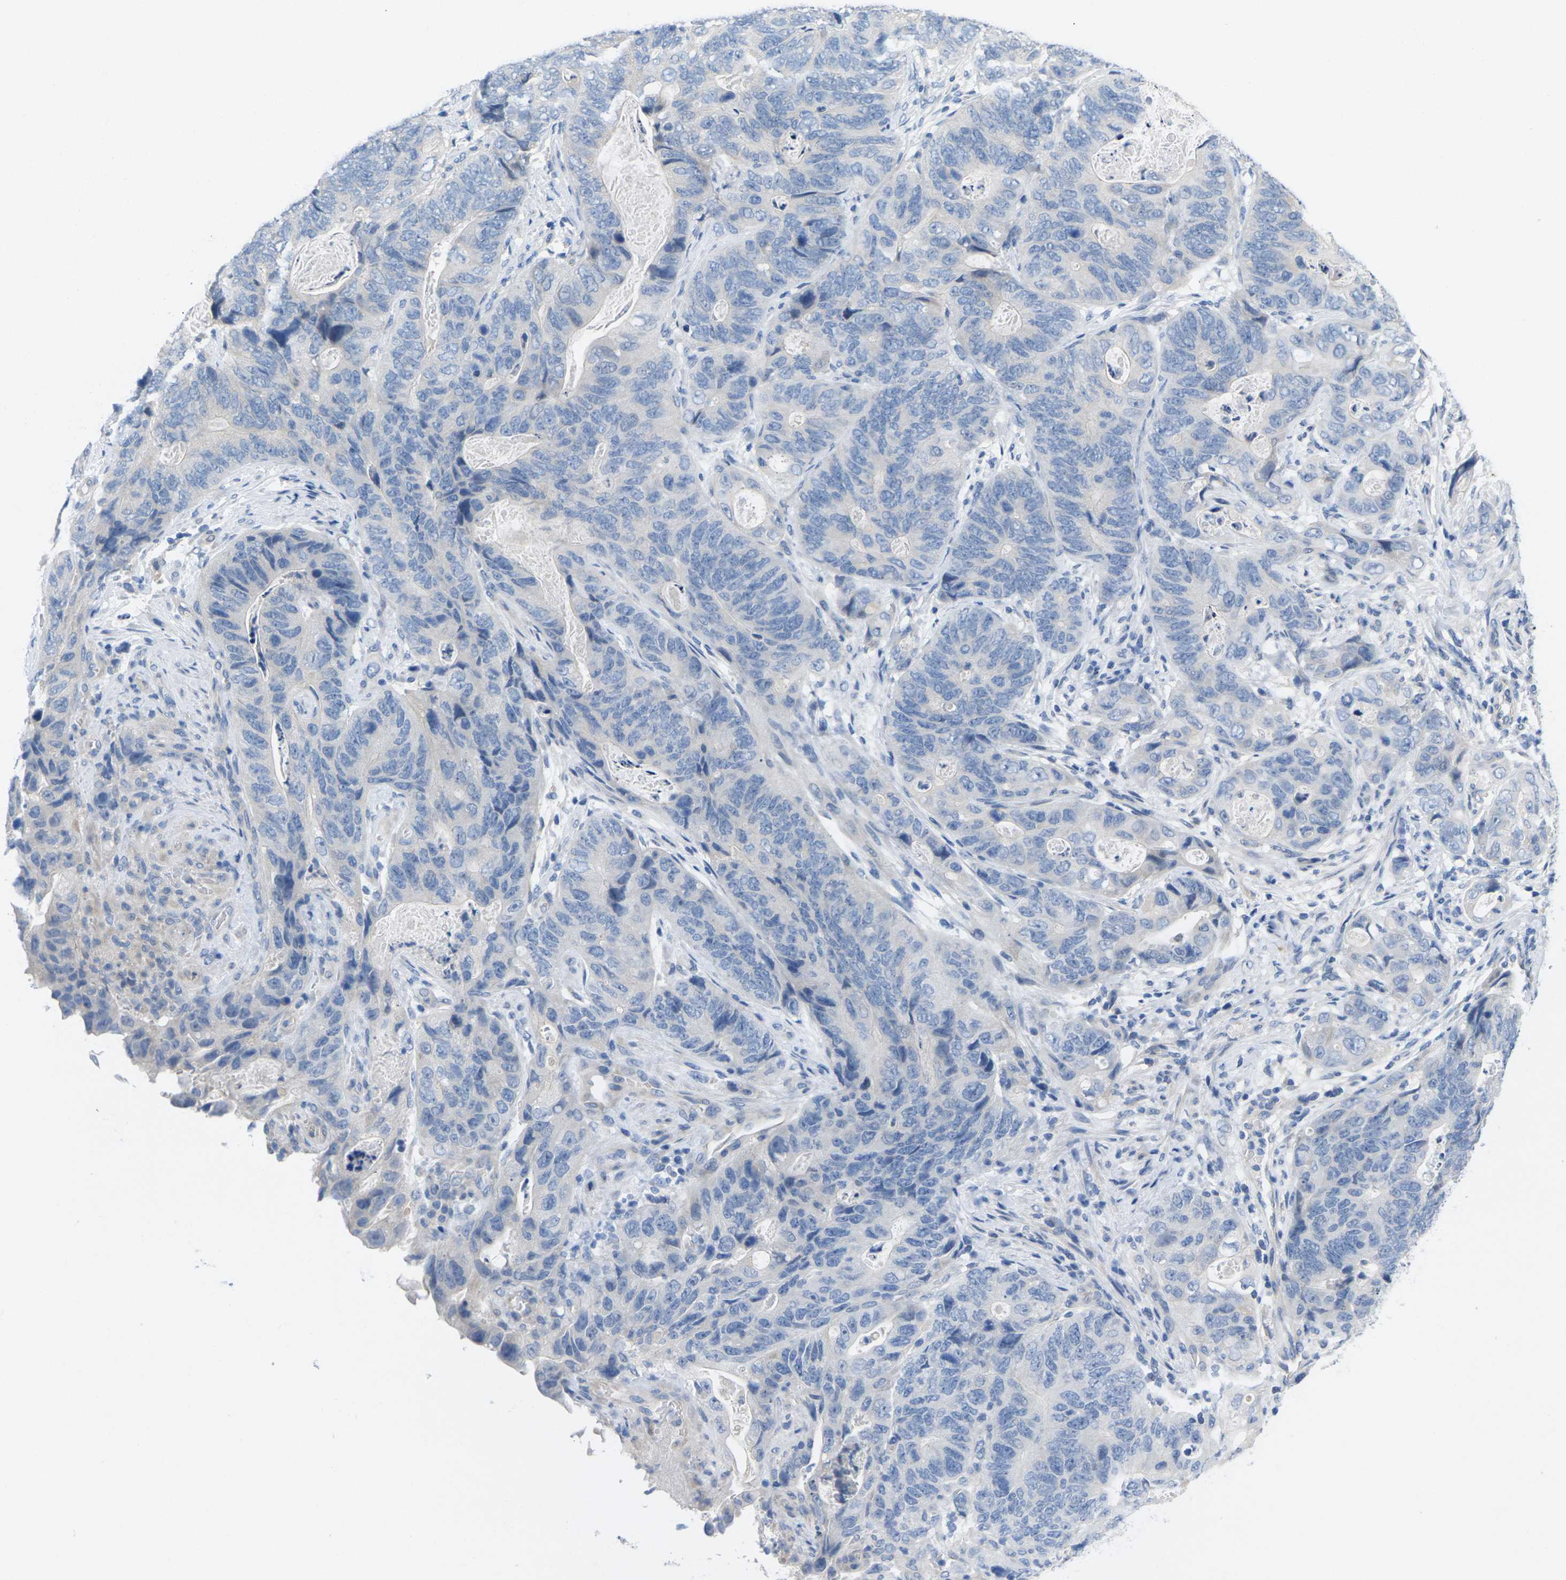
{"staining": {"intensity": "negative", "quantity": "none", "location": "none"}, "tissue": "stomach cancer", "cell_type": "Tumor cells", "image_type": "cancer", "snomed": [{"axis": "morphology", "description": "Adenocarcinoma, NOS"}, {"axis": "topography", "description": "Stomach"}], "caption": "Human adenocarcinoma (stomach) stained for a protein using IHC shows no expression in tumor cells.", "gene": "TNNI3", "patient": {"sex": "female", "age": 89}}